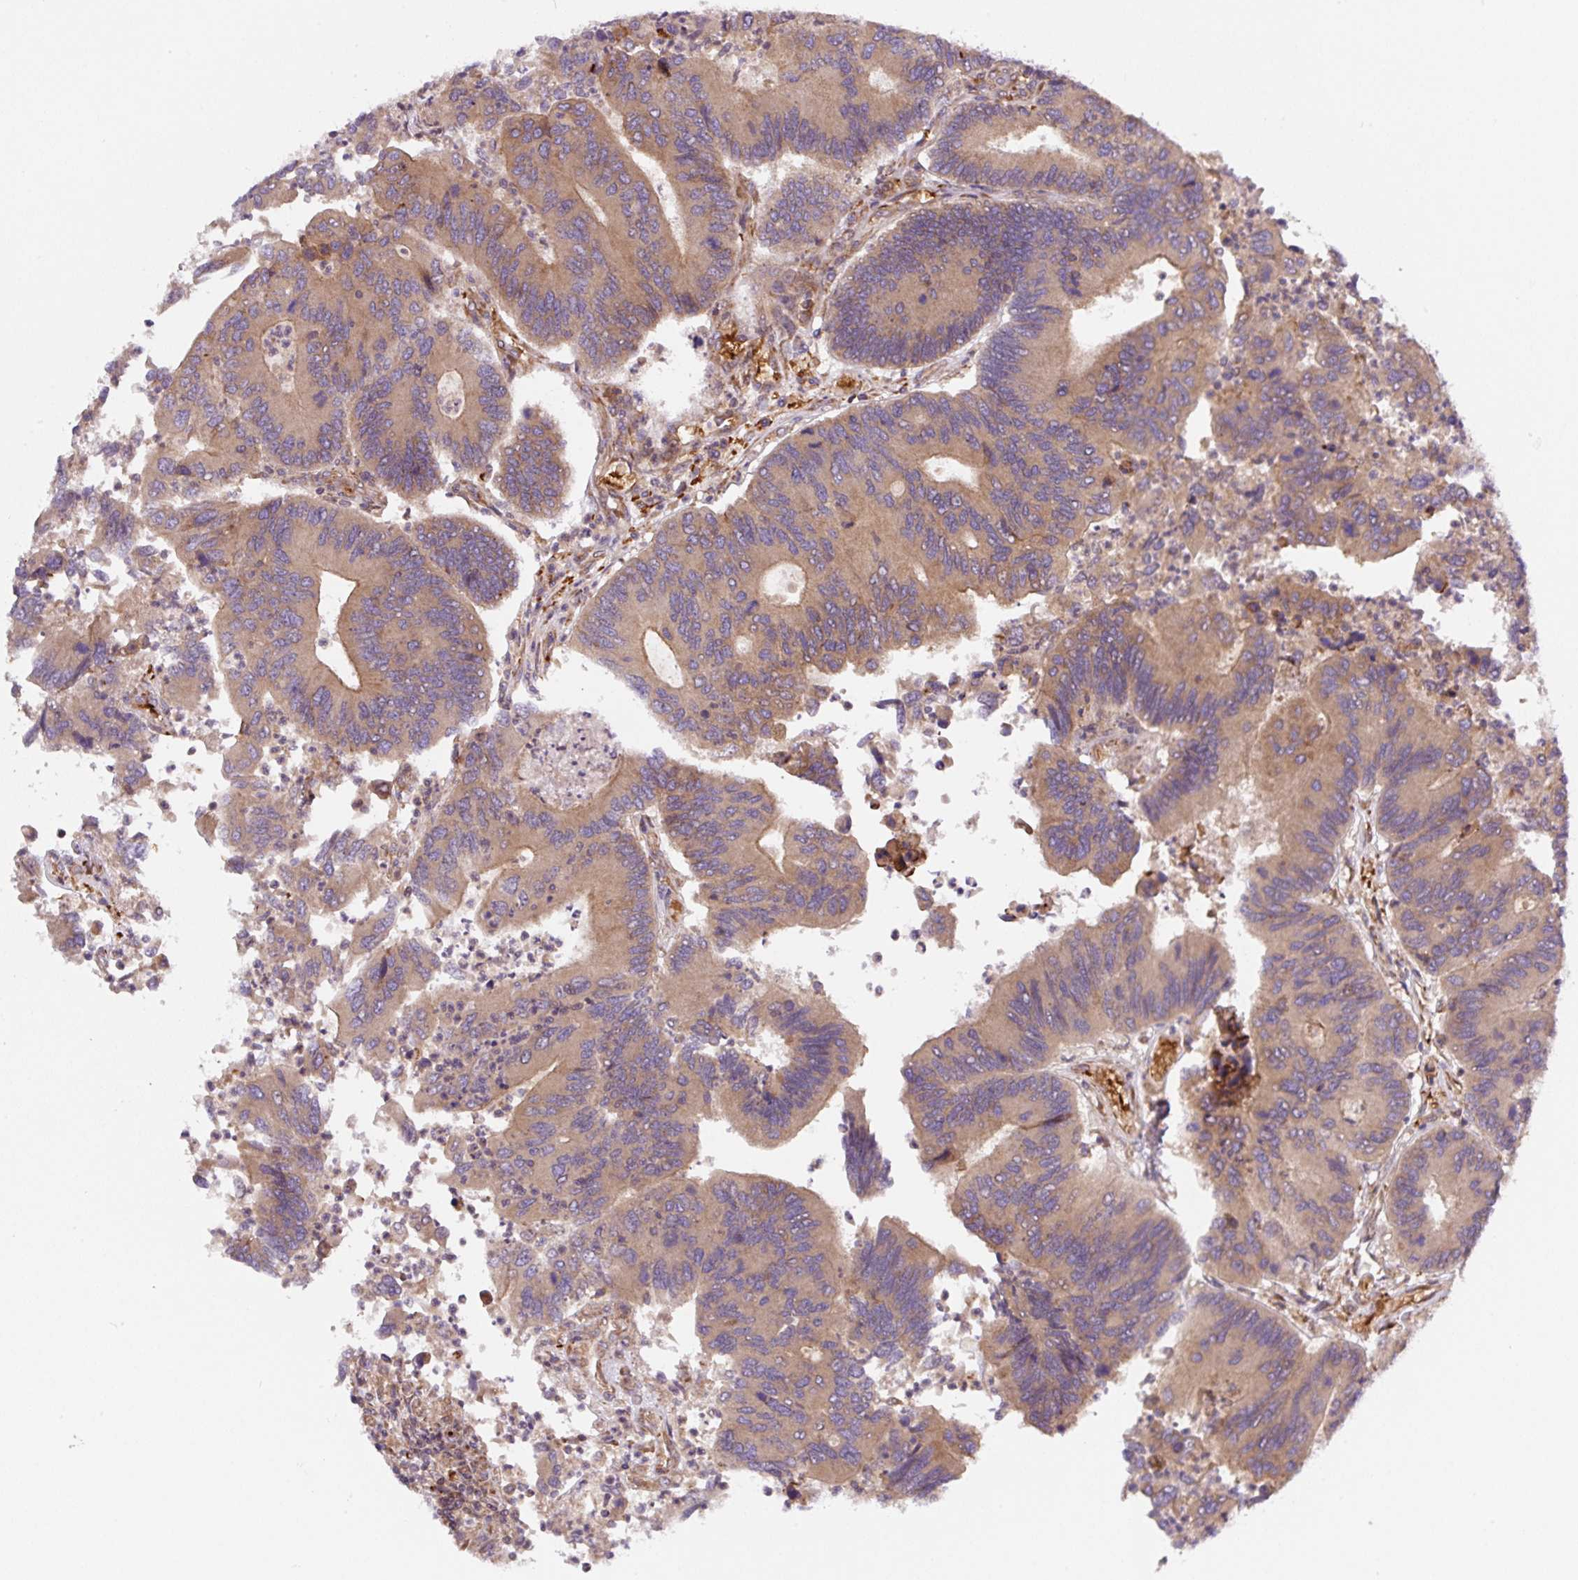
{"staining": {"intensity": "weak", "quantity": ">75%", "location": "cytoplasmic/membranous"}, "tissue": "colorectal cancer", "cell_type": "Tumor cells", "image_type": "cancer", "snomed": [{"axis": "morphology", "description": "Adenocarcinoma, NOS"}, {"axis": "topography", "description": "Colon"}], "caption": "Colorectal cancer tissue displays weak cytoplasmic/membranous positivity in approximately >75% of tumor cells Nuclei are stained in blue.", "gene": "APOBEC3D", "patient": {"sex": "female", "age": 67}}